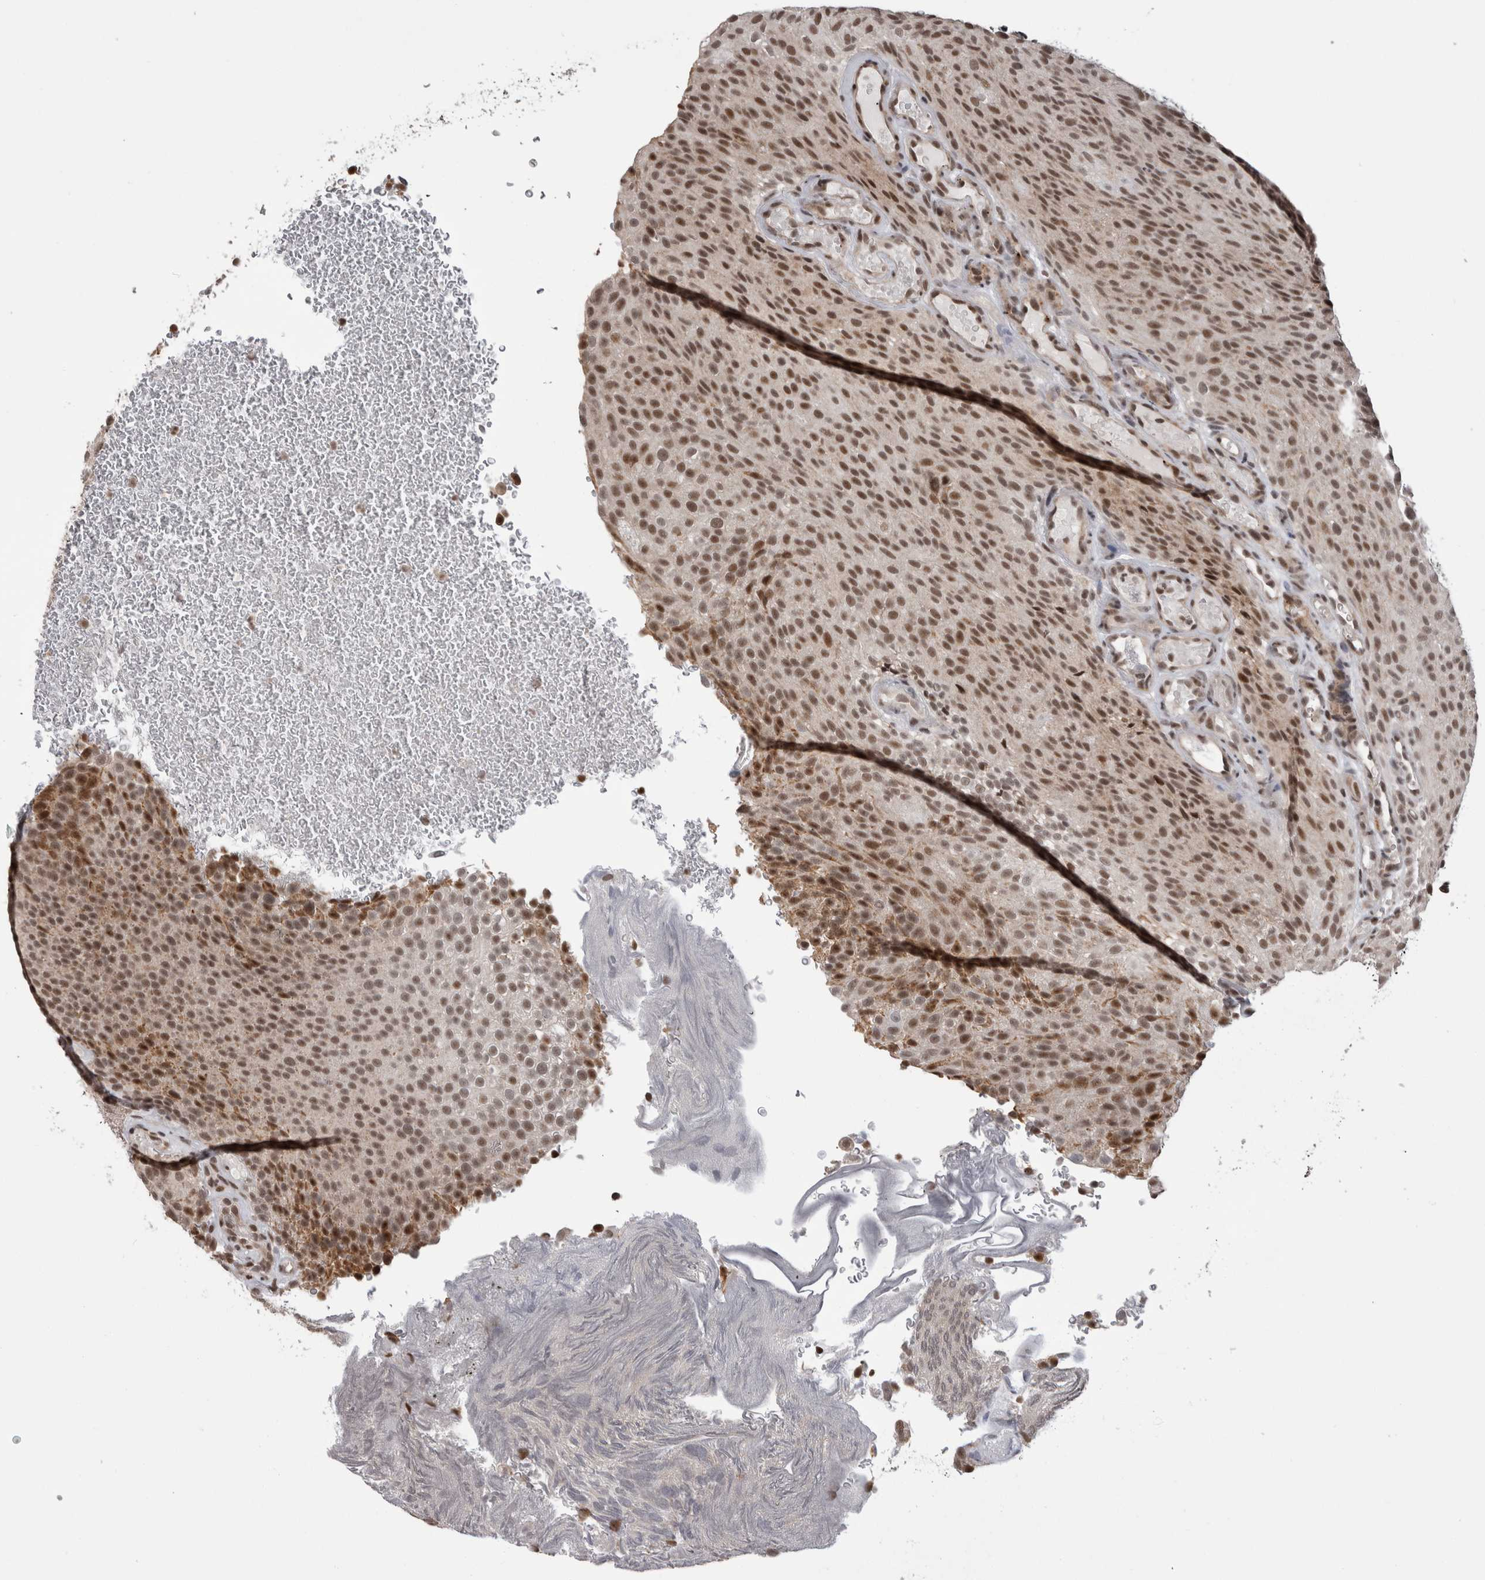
{"staining": {"intensity": "moderate", "quantity": ">75%", "location": "nuclear"}, "tissue": "urothelial cancer", "cell_type": "Tumor cells", "image_type": "cancer", "snomed": [{"axis": "morphology", "description": "Urothelial carcinoma, Low grade"}, {"axis": "topography", "description": "Urinary bladder"}], "caption": "Immunohistochemistry (IHC) photomicrograph of human urothelial cancer stained for a protein (brown), which reveals medium levels of moderate nuclear staining in approximately >75% of tumor cells.", "gene": "ZBTB11", "patient": {"sex": "male", "age": 78}}